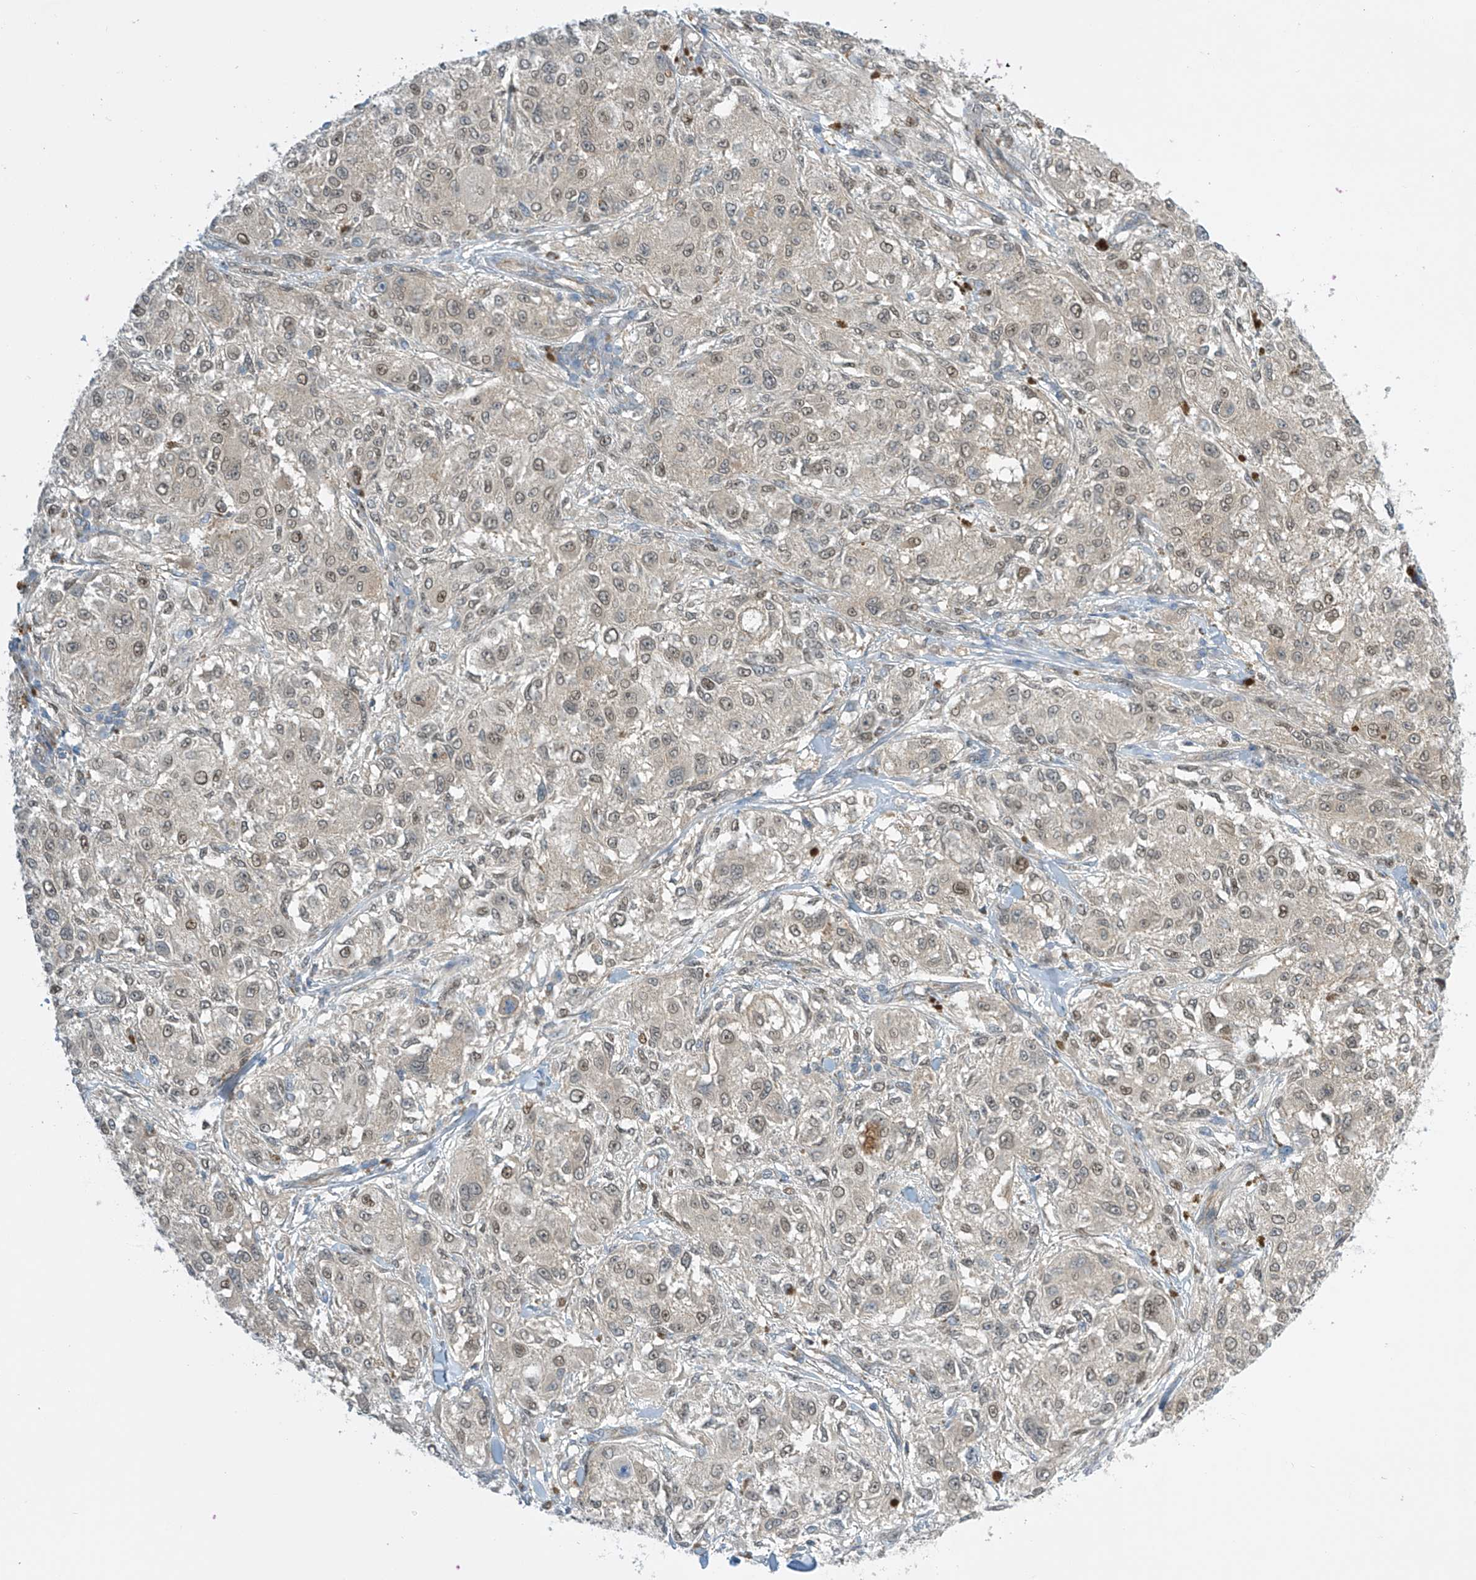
{"staining": {"intensity": "negative", "quantity": "none", "location": "none"}, "tissue": "melanoma", "cell_type": "Tumor cells", "image_type": "cancer", "snomed": [{"axis": "morphology", "description": "Necrosis, NOS"}, {"axis": "morphology", "description": "Malignant melanoma, NOS"}, {"axis": "topography", "description": "Skin"}], "caption": "A histopathology image of malignant melanoma stained for a protein shows no brown staining in tumor cells. (Brightfield microscopy of DAB (3,3'-diaminobenzidine) immunohistochemistry at high magnification).", "gene": "FSD1L", "patient": {"sex": "female", "age": 87}}